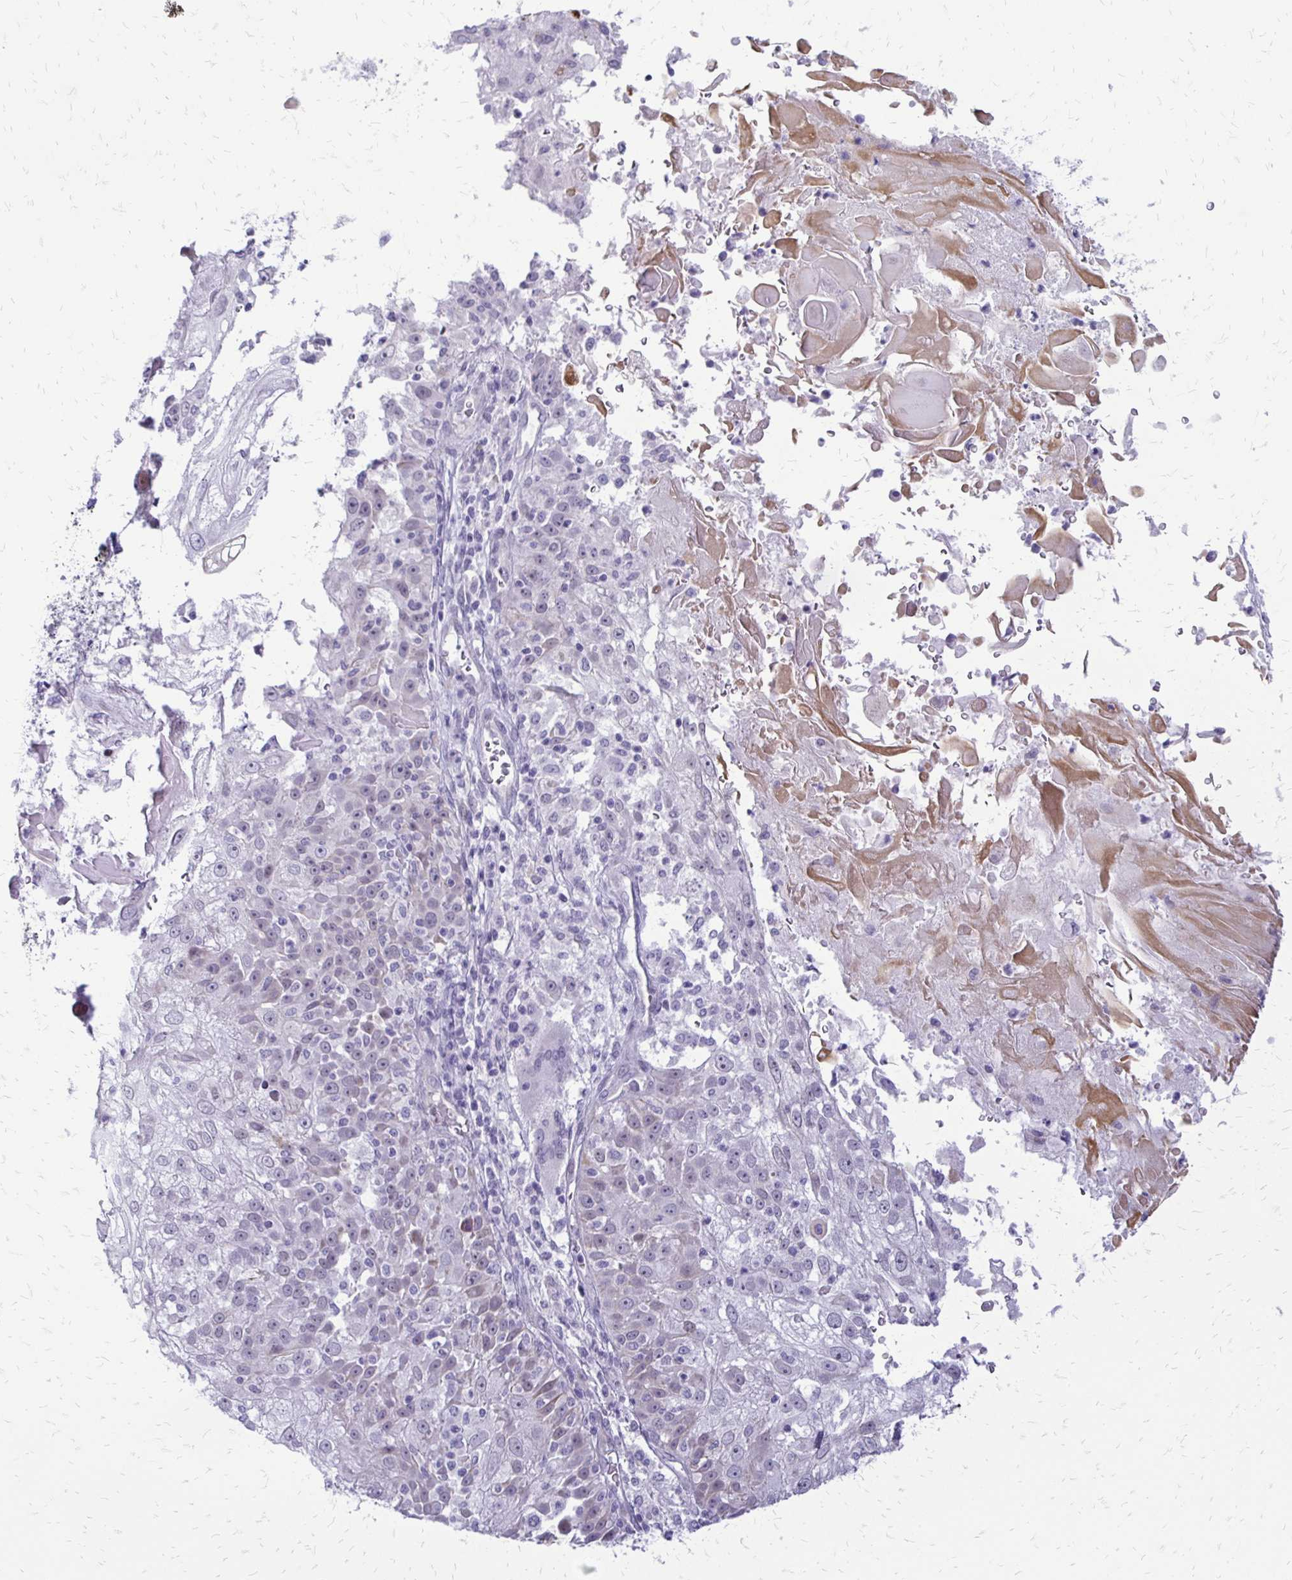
{"staining": {"intensity": "negative", "quantity": "none", "location": "none"}, "tissue": "skin cancer", "cell_type": "Tumor cells", "image_type": "cancer", "snomed": [{"axis": "morphology", "description": "Normal tissue, NOS"}, {"axis": "morphology", "description": "Squamous cell carcinoma, NOS"}, {"axis": "topography", "description": "Skin"}], "caption": "Human skin cancer stained for a protein using IHC exhibits no expression in tumor cells.", "gene": "EPYC", "patient": {"sex": "female", "age": 83}}